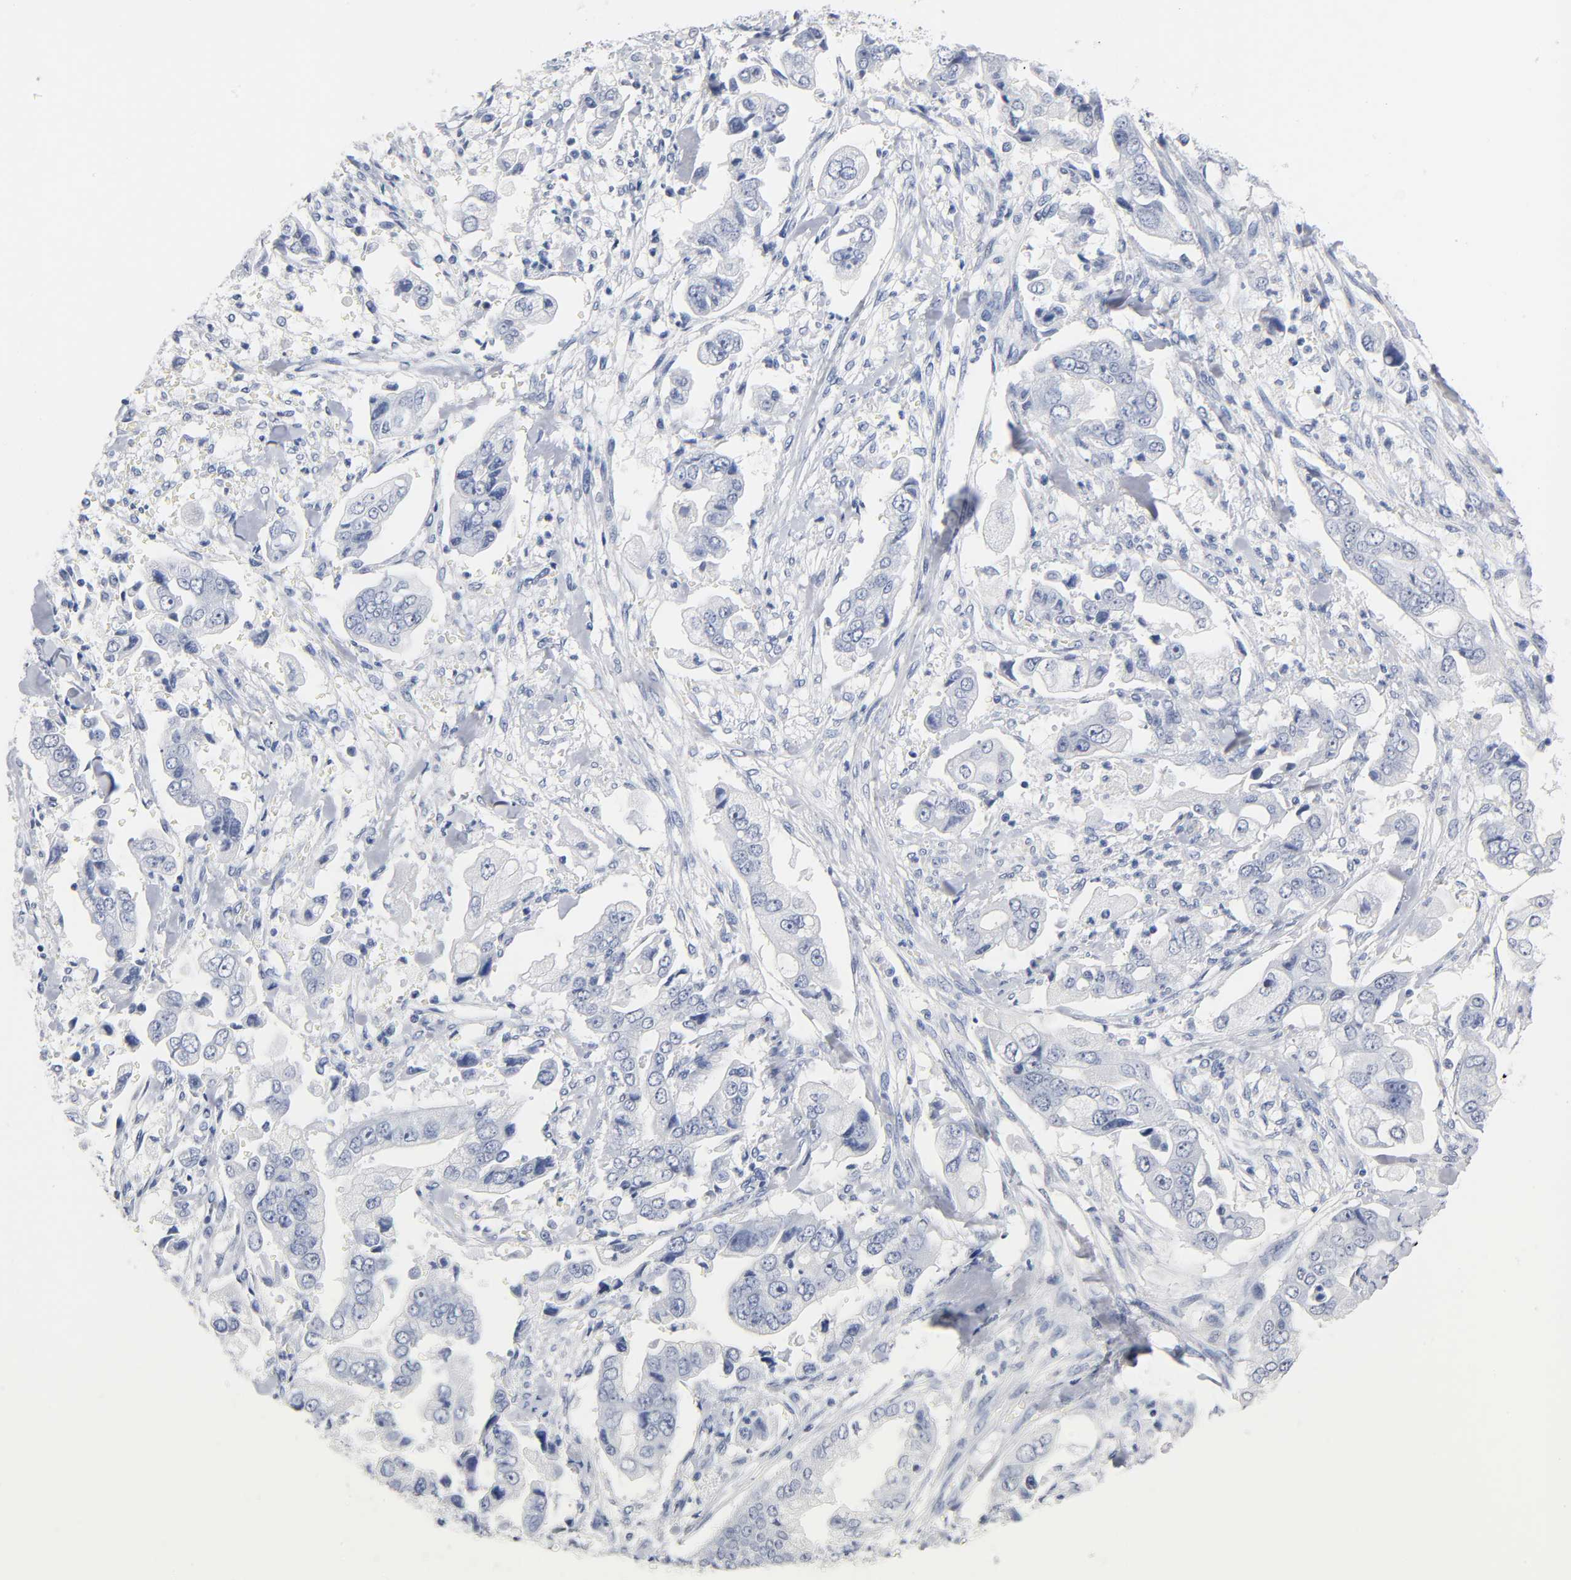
{"staining": {"intensity": "negative", "quantity": "none", "location": "none"}, "tissue": "stomach cancer", "cell_type": "Tumor cells", "image_type": "cancer", "snomed": [{"axis": "morphology", "description": "Adenocarcinoma, NOS"}, {"axis": "topography", "description": "Stomach"}], "caption": "A micrograph of human stomach adenocarcinoma is negative for staining in tumor cells.", "gene": "NAB2", "patient": {"sex": "male", "age": 62}}